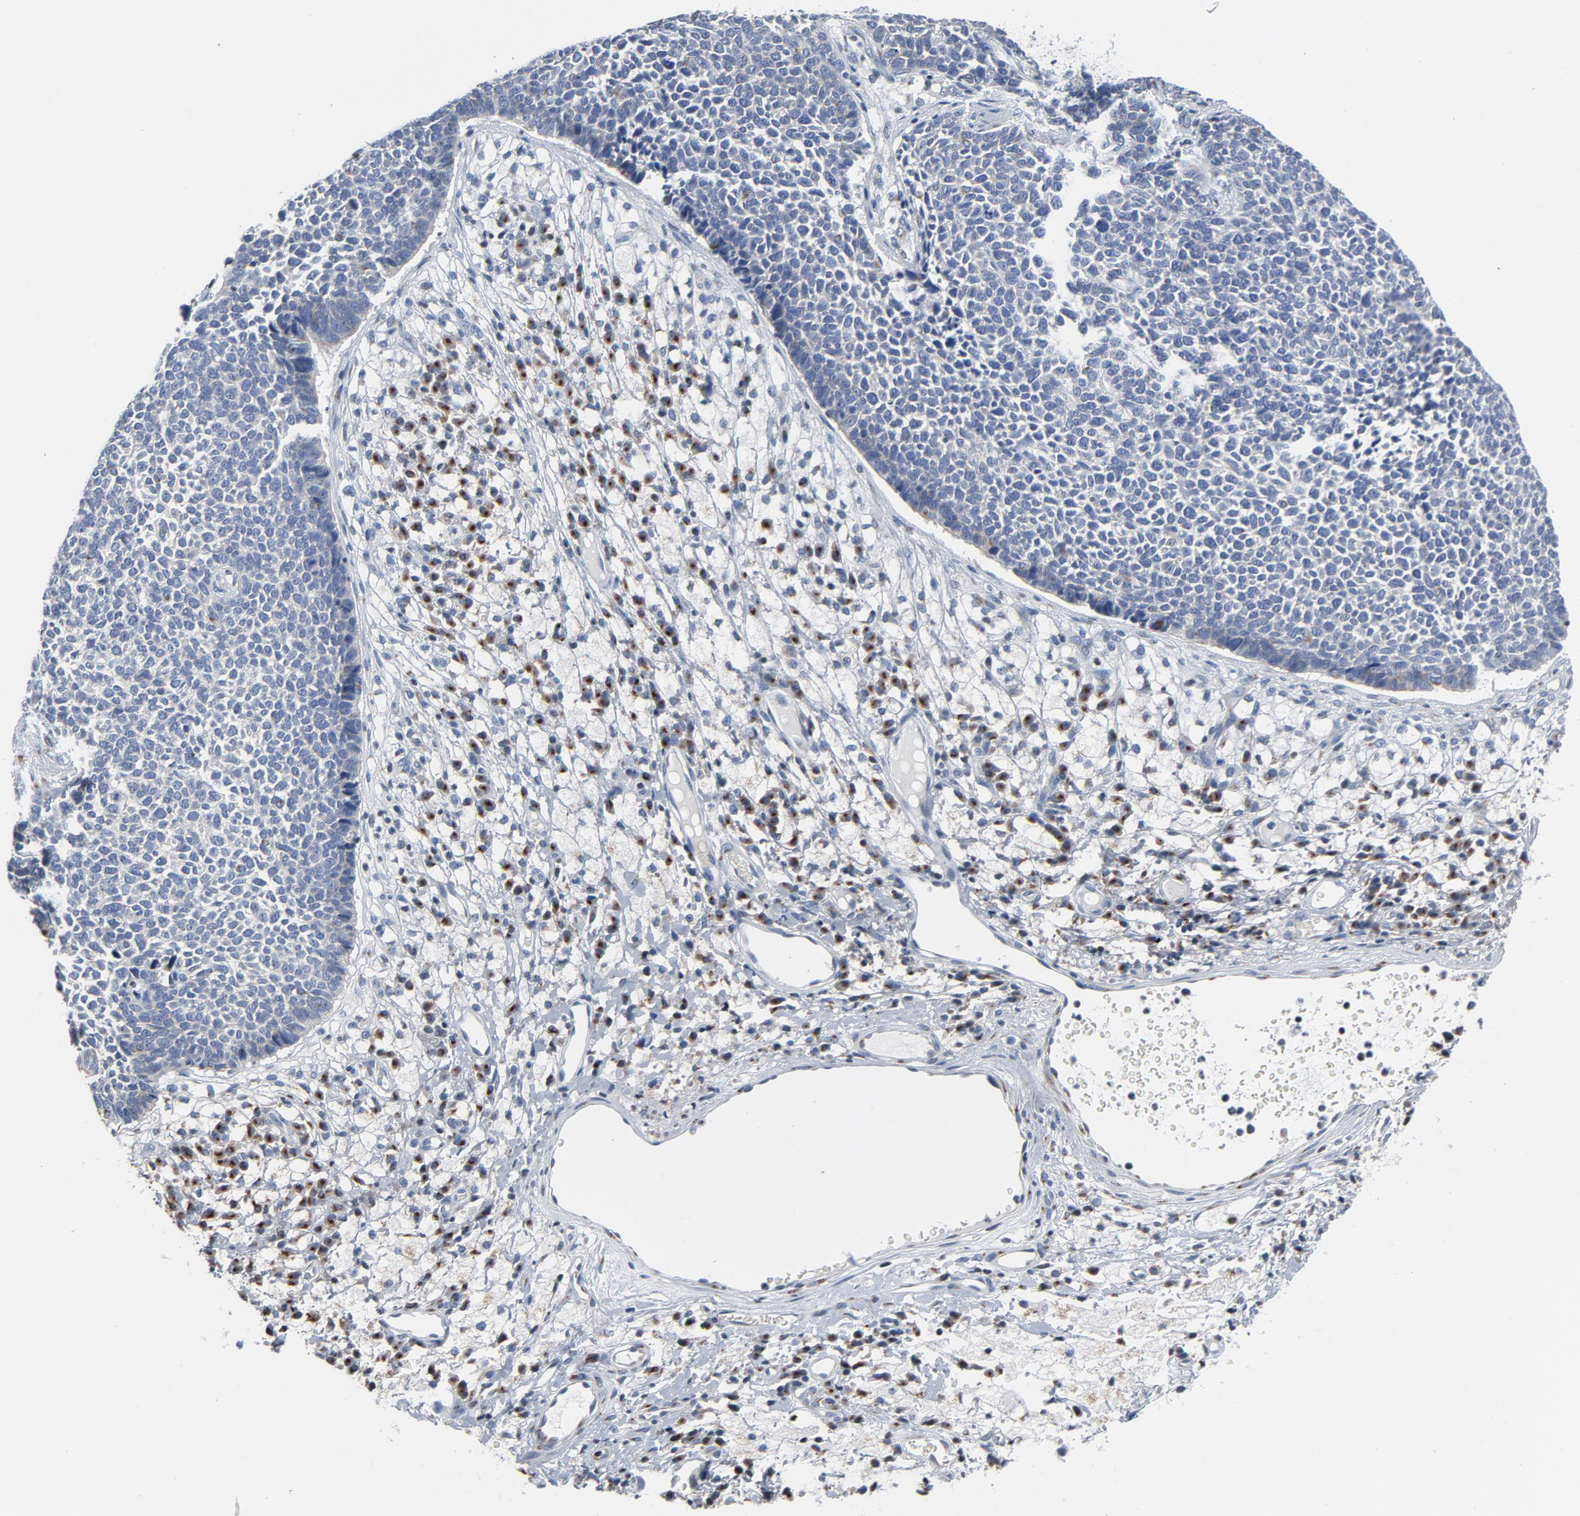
{"staining": {"intensity": "weak", "quantity": "<25%", "location": "cytoplasmic/membranous"}, "tissue": "skin cancer", "cell_type": "Tumor cells", "image_type": "cancer", "snomed": [{"axis": "morphology", "description": "Basal cell carcinoma"}, {"axis": "topography", "description": "Skin"}], "caption": "Image shows no significant protein staining in tumor cells of skin basal cell carcinoma.", "gene": "YIPF6", "patient": {"sex": "female", "age": 84}}